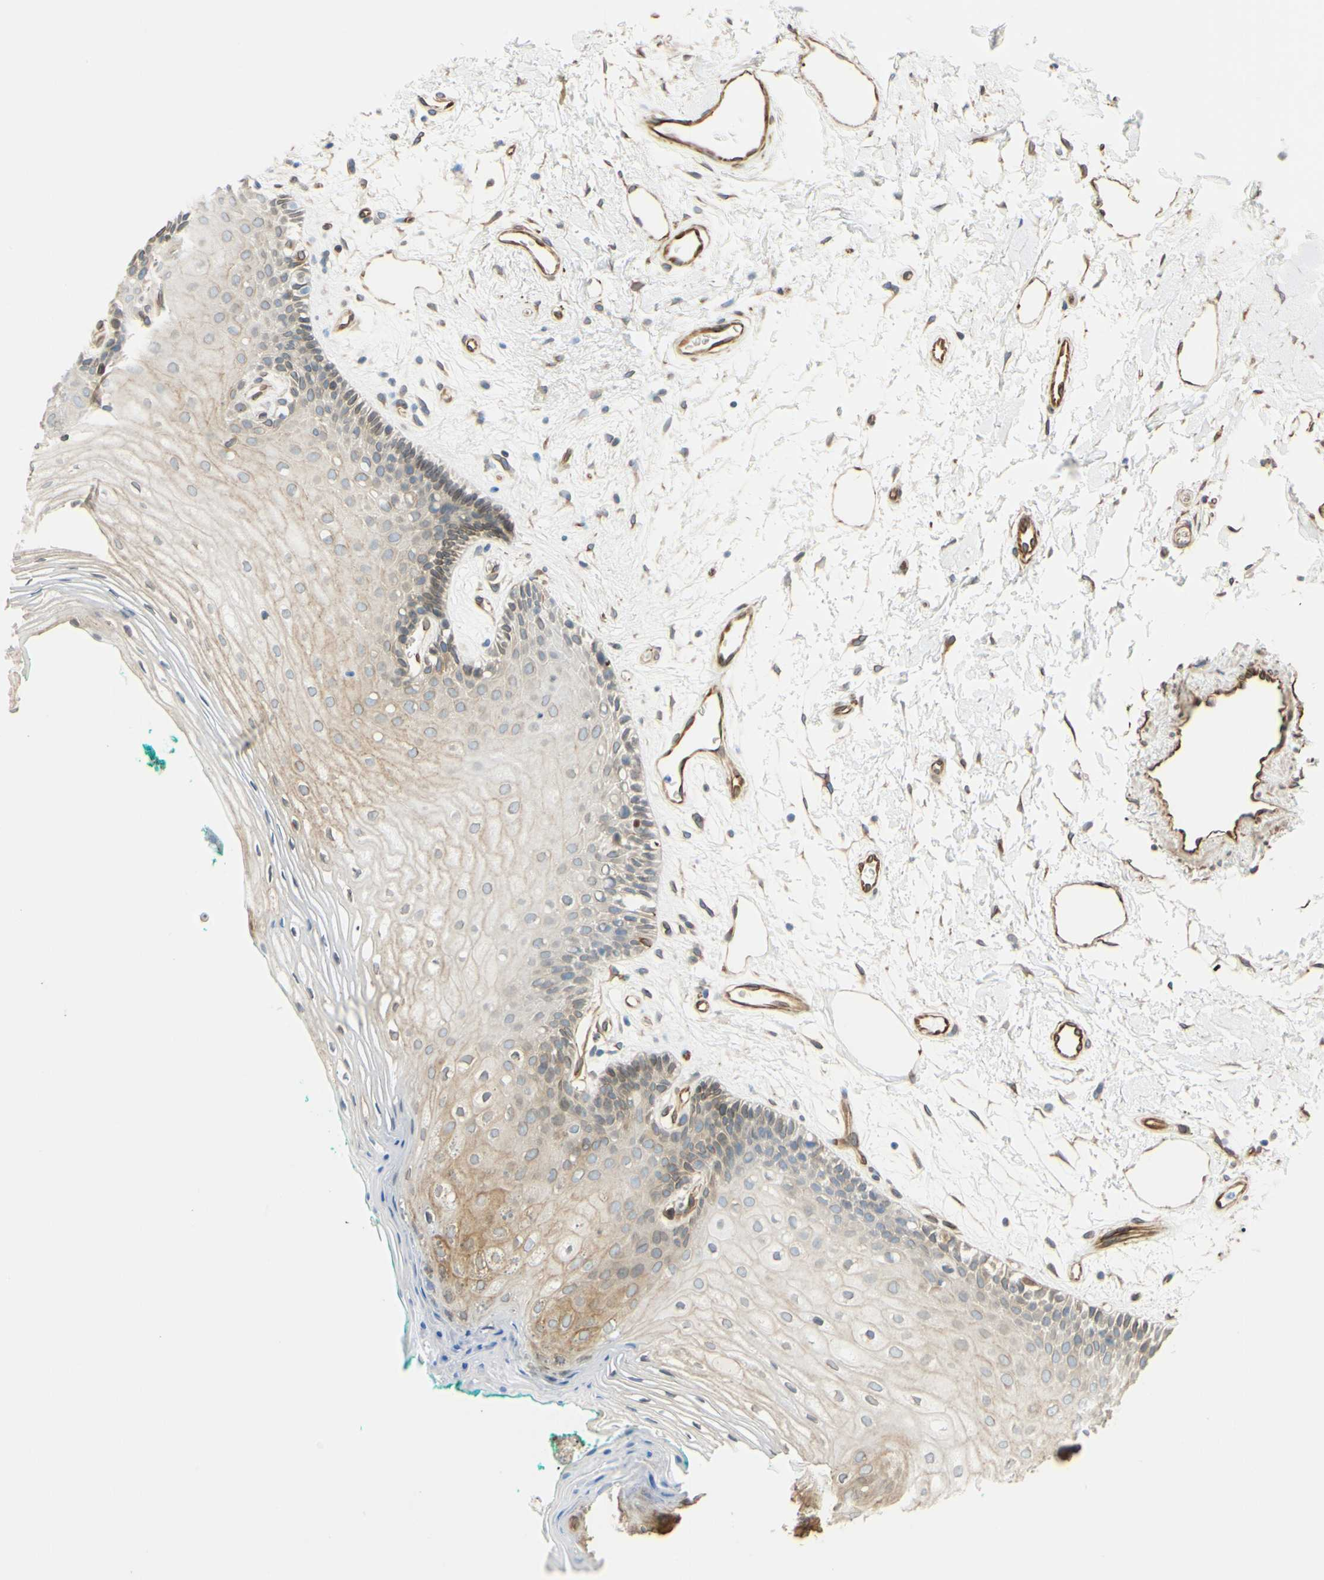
{"staining": {"intensity": "weak", "quantity": ">75%", "location": "cytoplasmic/membranous,nuclear"}, "tissue": "oral mucosa", "cell_type": "Squamous epithelial cells", "image_type": "normal", "snomed": [{"axis": "morphology", "description": "Normal tissue, NOS"}, {"axis": "topography", "description": "Skeletal muscle"}, {"axis": "topography", "description": "Oral tissue"}, {"axis": "topography", "description": "Peripheral nerve tissue"}], "caption": "Immunohistochemistry of normal oral mucosa demonstrates low levels of weak cytoplasmic/membranous,nuclear expression in about >75% of squamous epithelial cells.", "gene": "ENDOD1", "patient": {"sex": "female", "age": 84}}